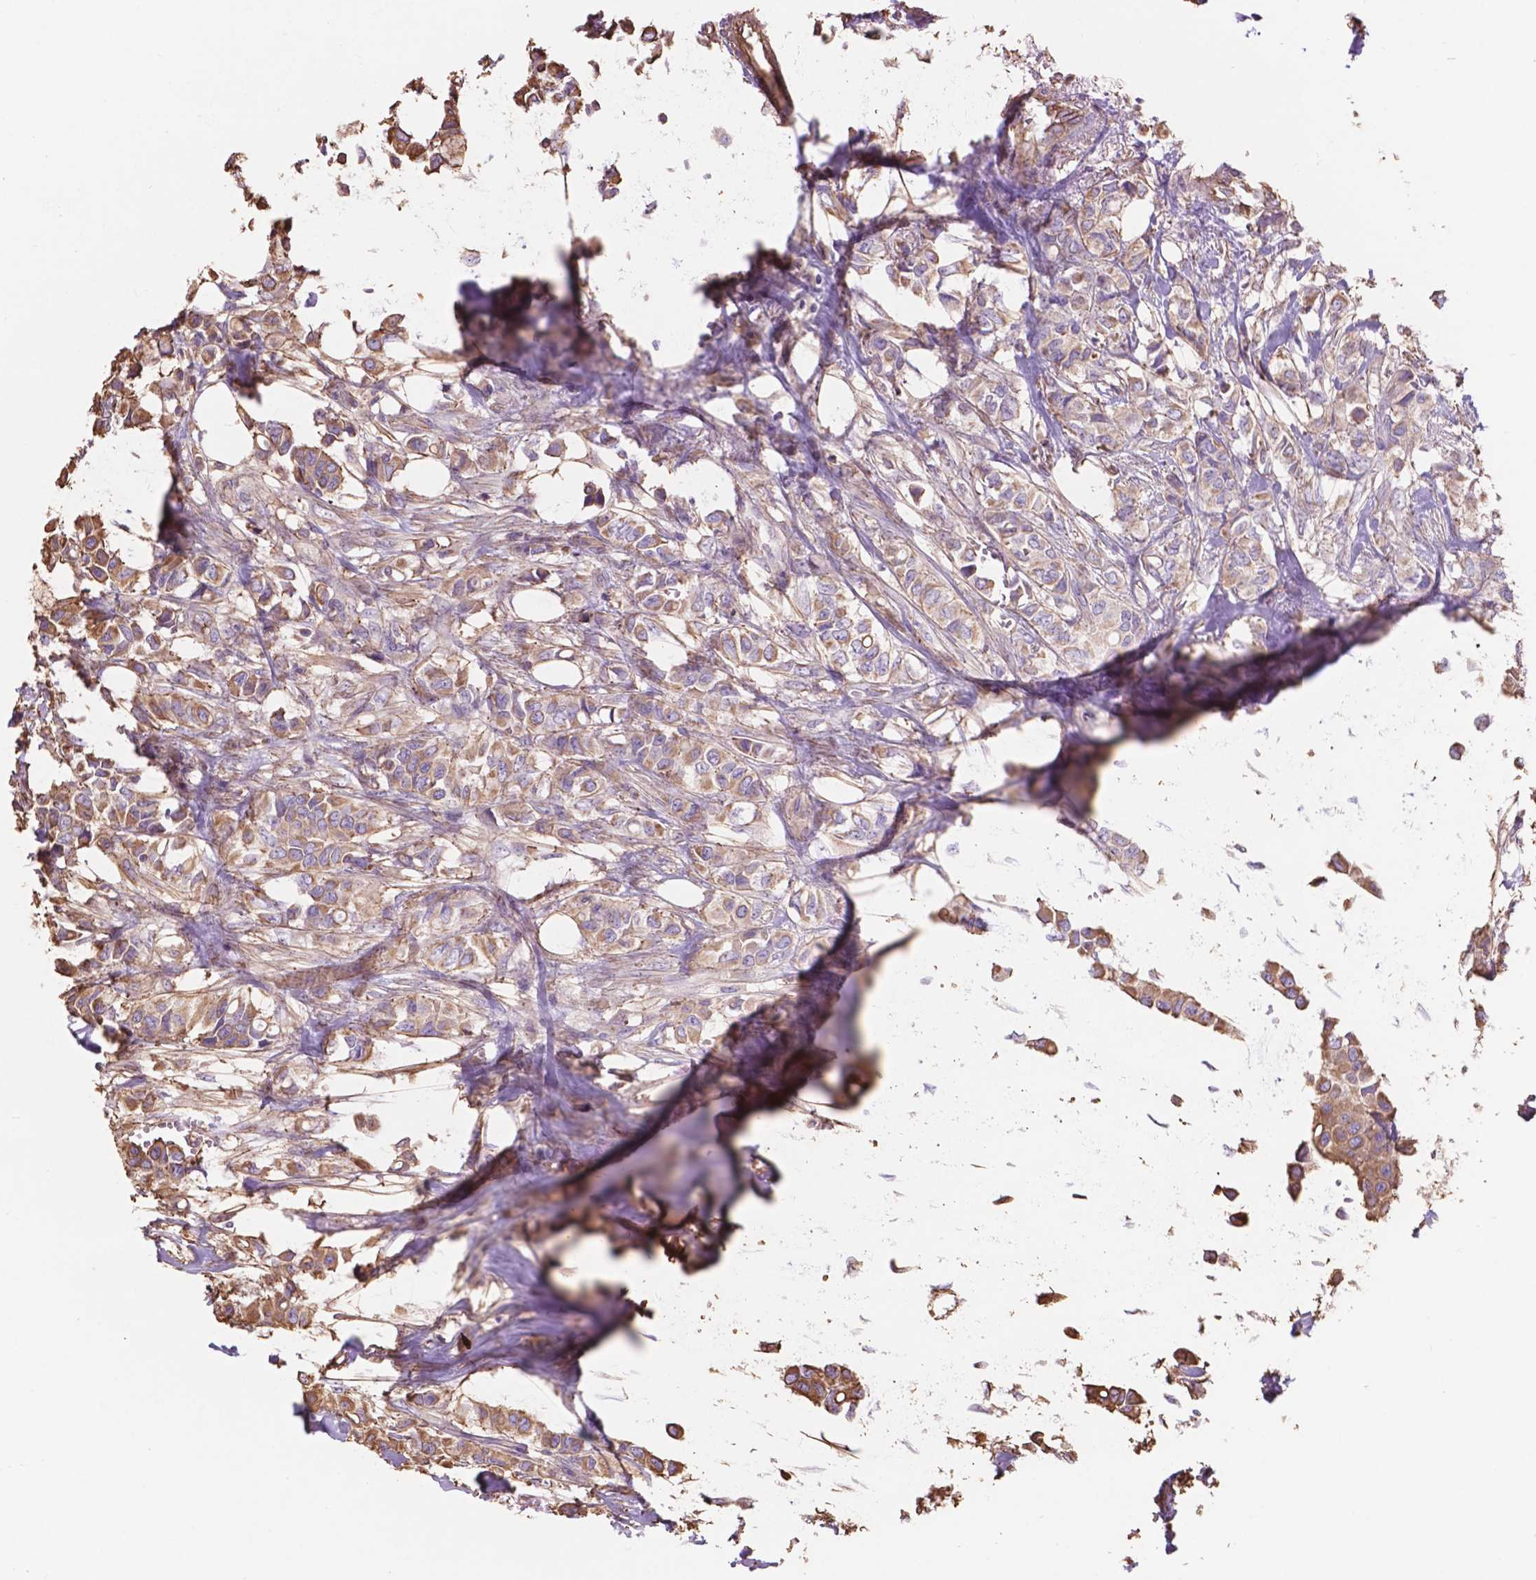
{"staining": {"intensity": "moderate", "quantity": ">75%", "location": "cytoplasmic/membranous"}, "tissue": "breast cancer", "cell_type": "Tumor cells", "image_type": "cancer", "snomed": [{"axis": "morphology", "description": "Duct carcinoma"}, {"axis": "topography", "description": "Breast"}], "caption": "Breast invasive ductal carcinoma was stained to show a protein in brown. There is medium levels of moderate cytoplasmic/membranous staining in approximately >75% of tumor cells.", "gene": "NIPA2", "patient": {"sex": "female", "age": 85}}